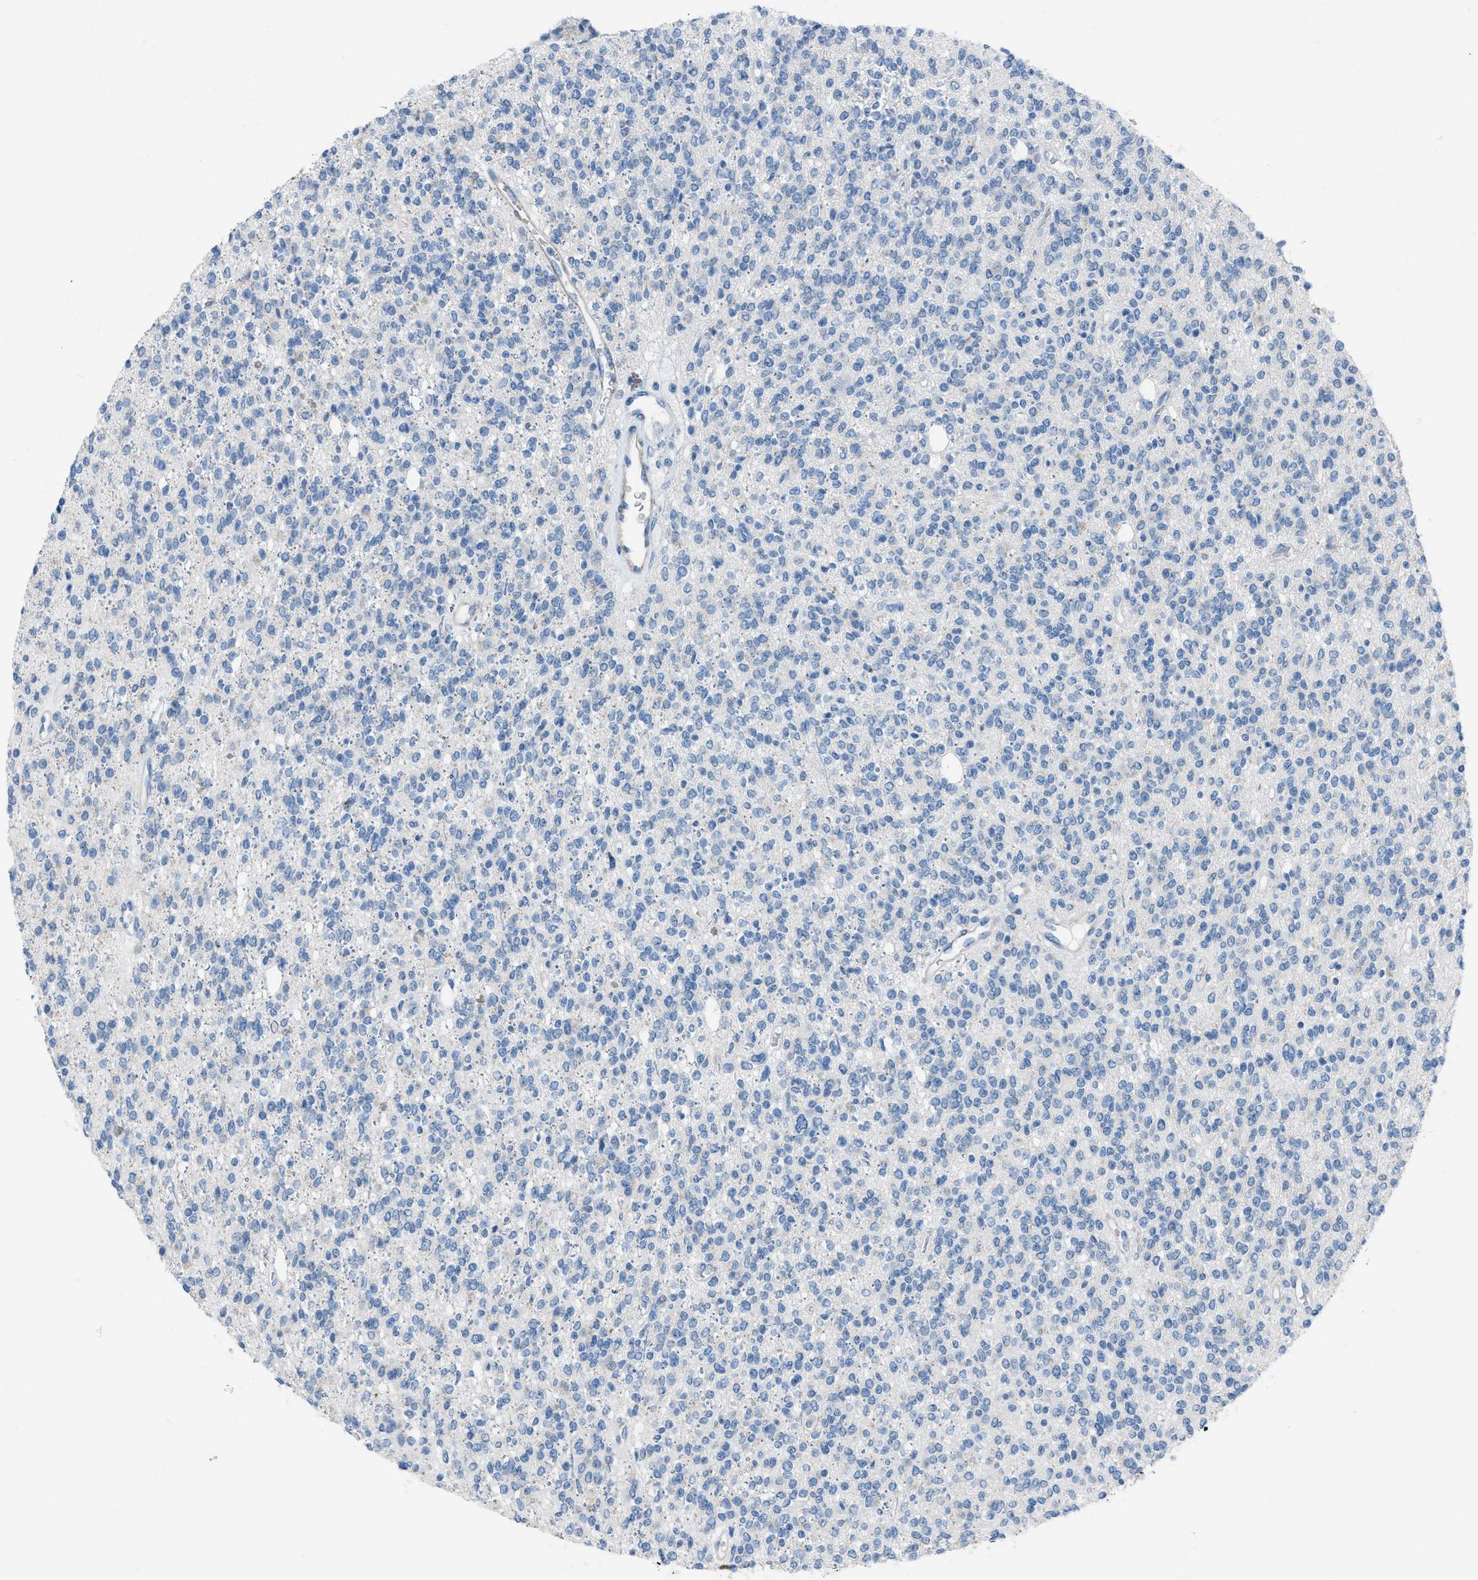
{"staining": {"intensity": "negative", "quantity": "none", "location": "none"}, "tissue": "glioma", "cell_type": "Tumor cells", "image_type": "cancer", "snomed": [{"axis": "morphology", "description": "Glioma, malignant, High grade"}, {"axis": "topography", "description": "Brain"}], "caption": "Tumor cells show no significant protein staining in high-grade glioma (malignant). (Brightfield microscopy of DAB (3,3'-diaminobenzidine) immunohistochemistry (IHC) at high magnification).", "gene": "SPATC1L", "patient": {"sex": "male", "age": 34}}